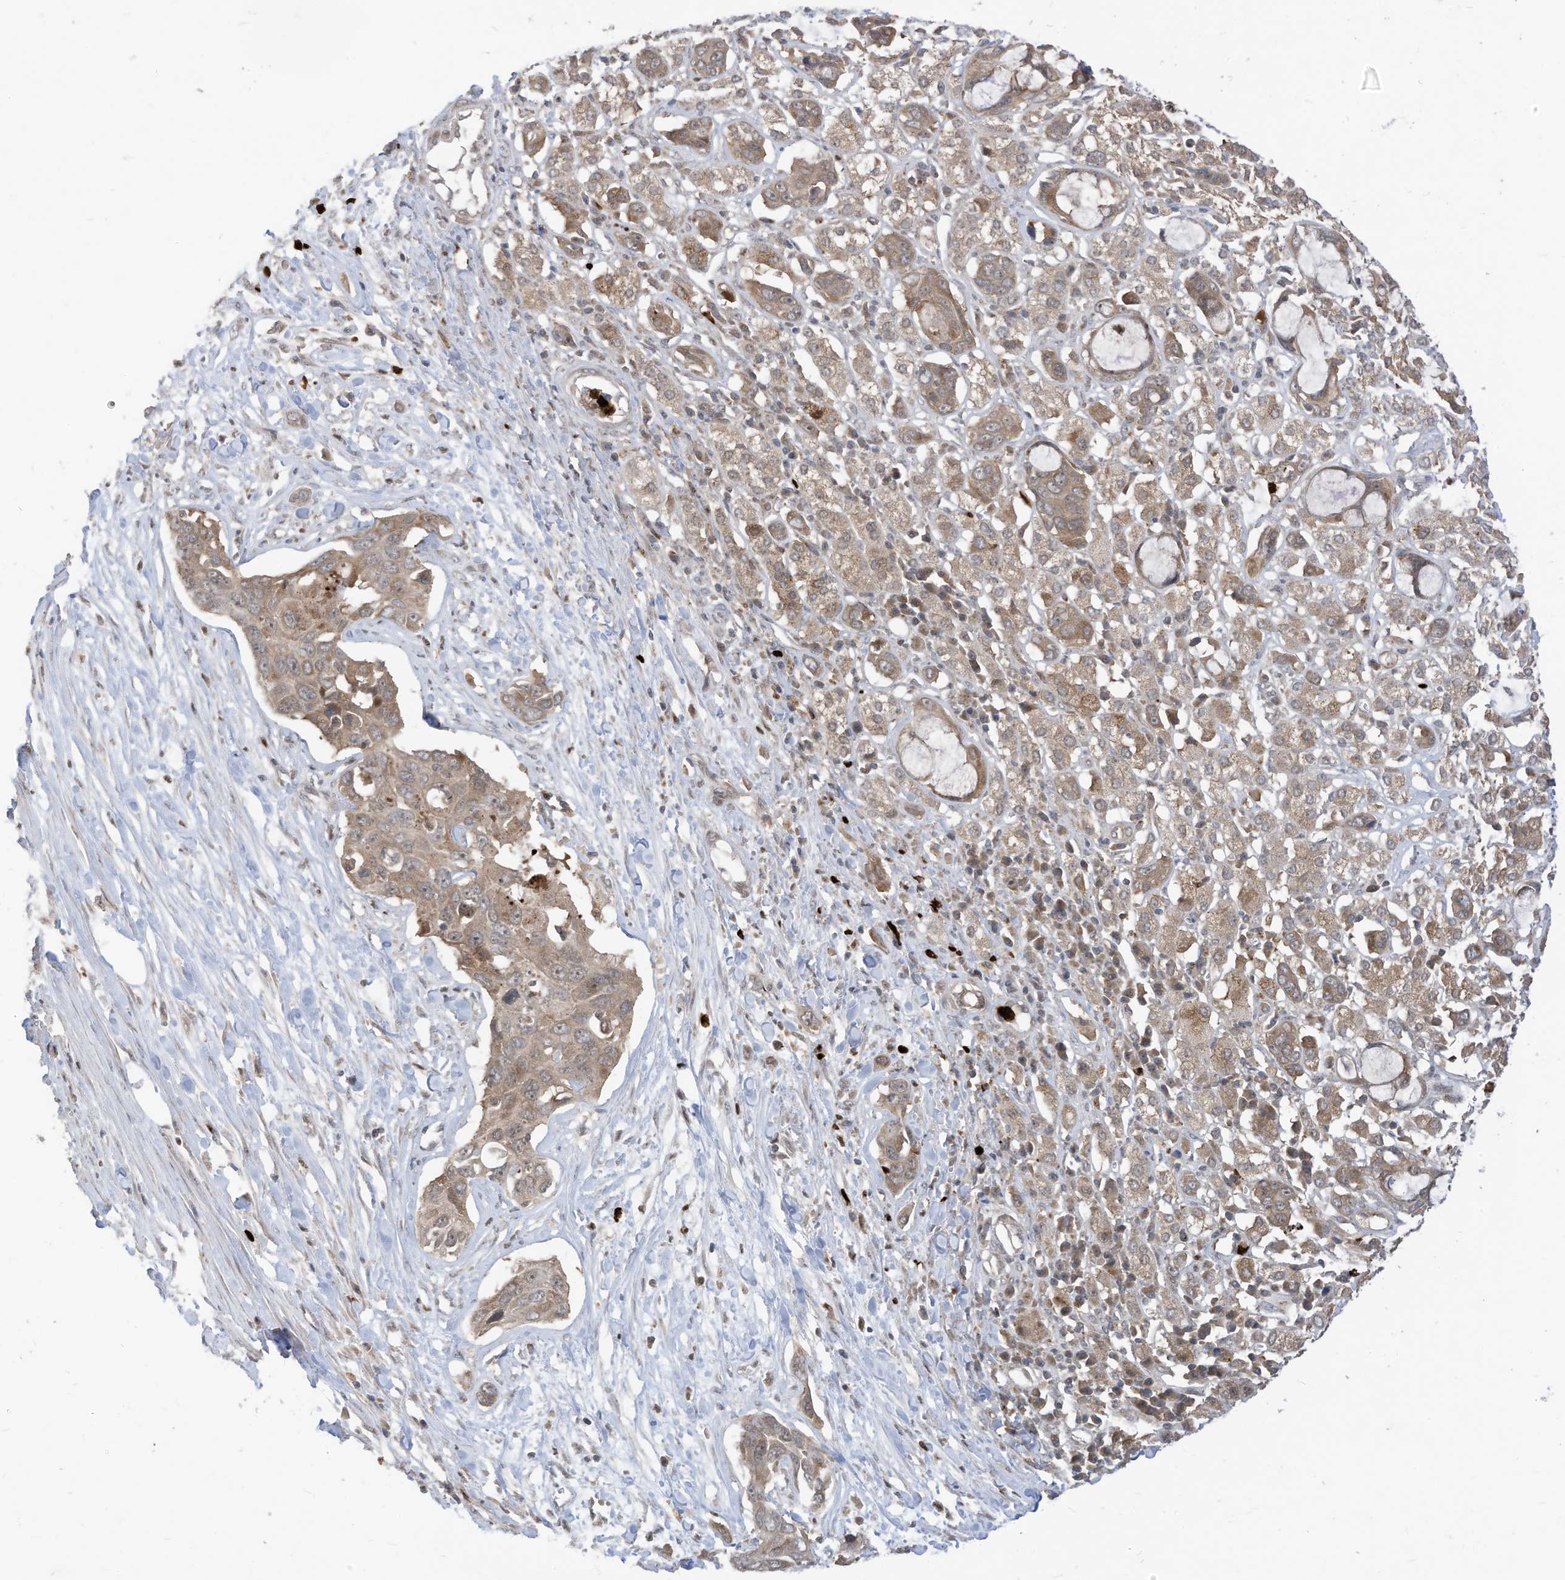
{"staining": {"intensity": "moderate", "quantity": ">75%", "location": "cytoplasmic/membranous"}, "tissue": "pancreatic cancer", "cell_type": "Tumor cells", "image_type": "cancer", "snomed": [{"axis": "morphology", "description": "Adenocarcinoma, NOS"}, {"axis": "topography", "description": "Pancreas"}], "caption": "Human adenocarcinoma (pancreatic) stained for a protein (brown) demonstrates moderate cytoplasmic/membranous positive staining in about >75% of tumor cells.", "gene": "CNKSR1", "patient": {"sex": "female", "age": 60}}